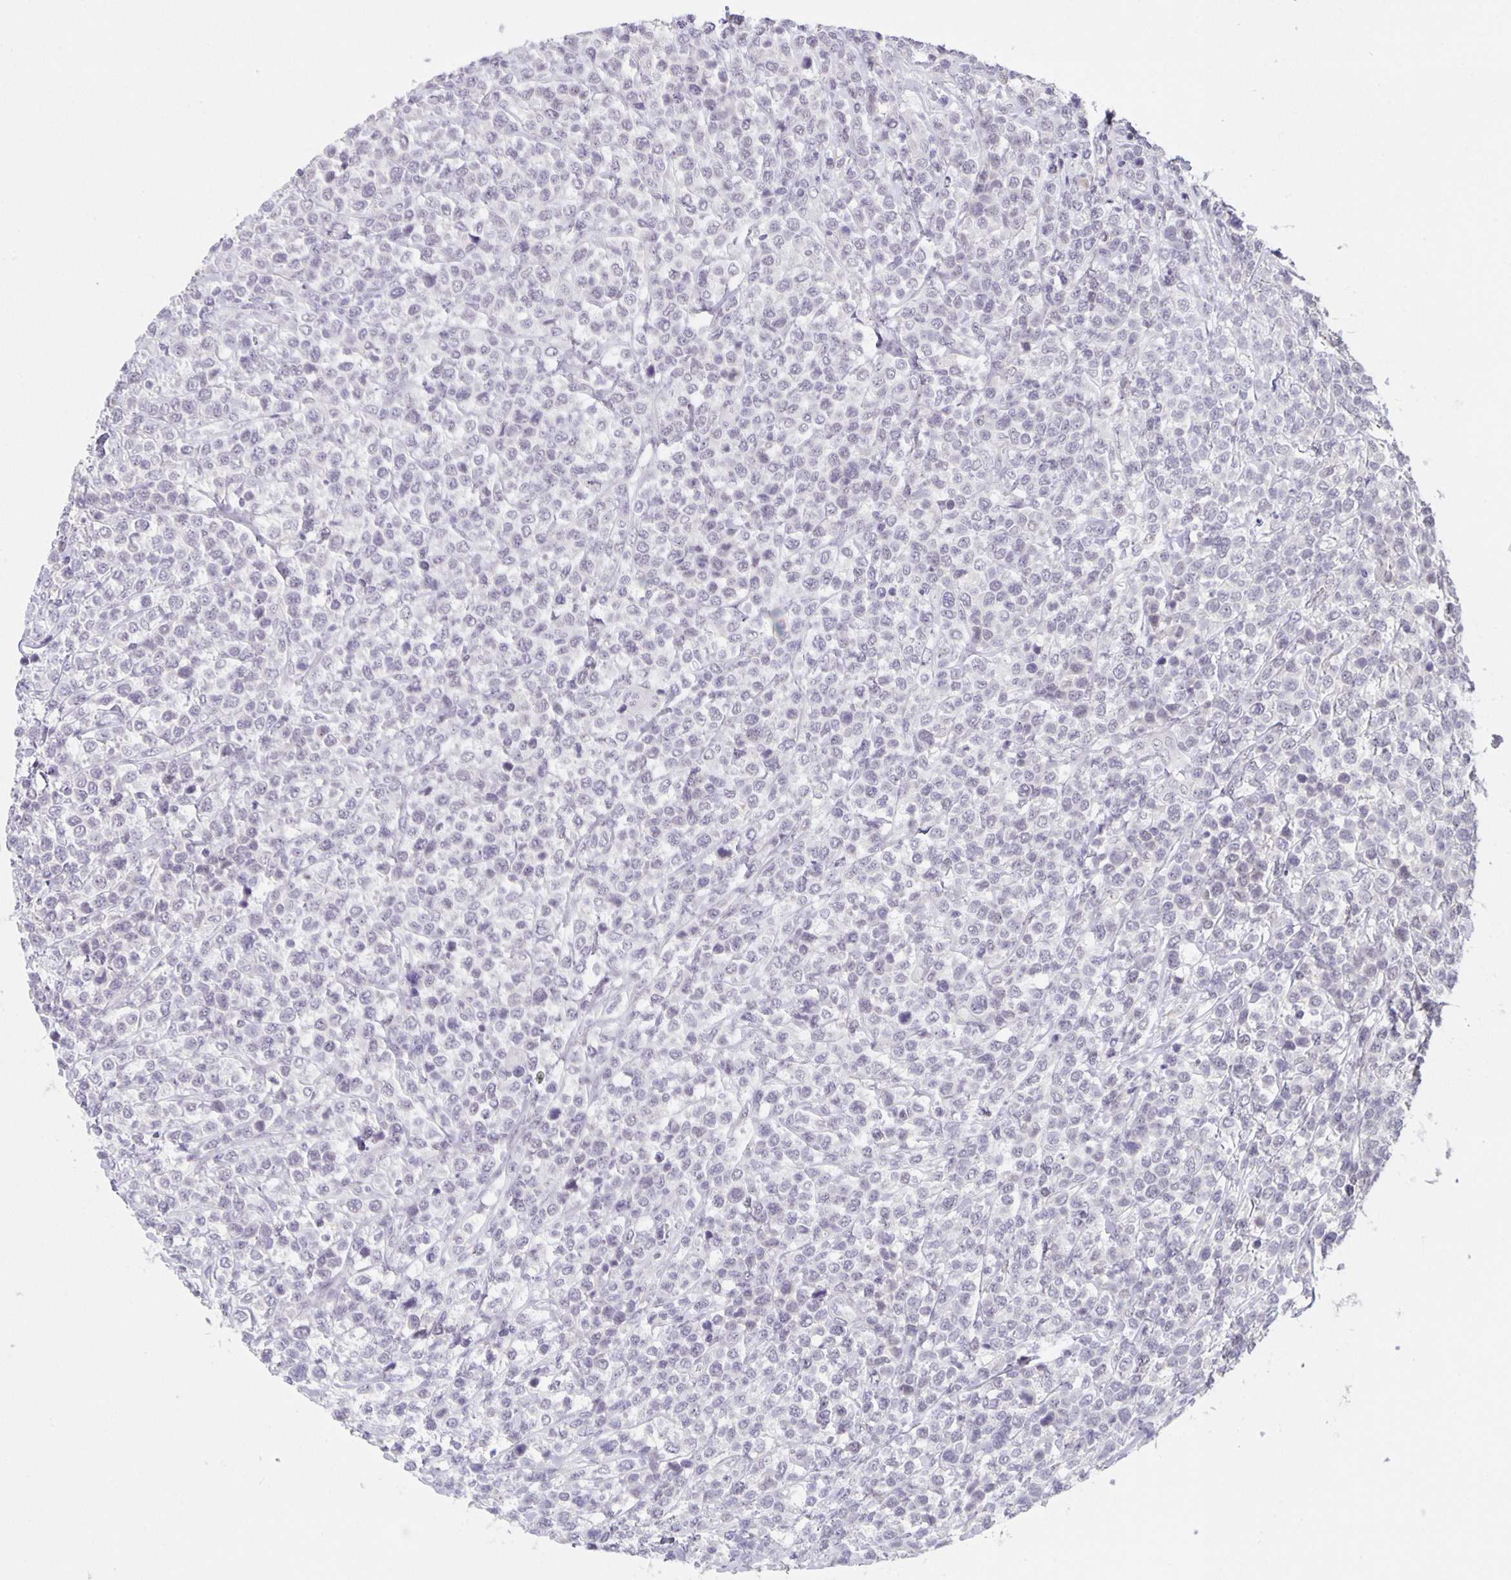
{"staining": {"intensity": "negative", "quantity": "none", "location": "none"}, "tissue": "lymphoma", "cell_type": "Tumor cells", "image_type": "cancer", "snomed": [{"axis": "morphology", "description": "Malignant lymphoma, non-Hodgkin's type, High grade"}, {"axis": "topography", "description": "Soft tissue"}], "caption": "DAB immunohistochemical staining of lymphoma demonstrates no significant positivity in tumor cells. Brightfield microscopy of IHC stained with DAB (3,3'-diaminobenzidine) (brown) and hematoxylin (blue), captured at high magnification.", "gene": "ARVCF", "patient": {"sex": "female", "age": 56}}